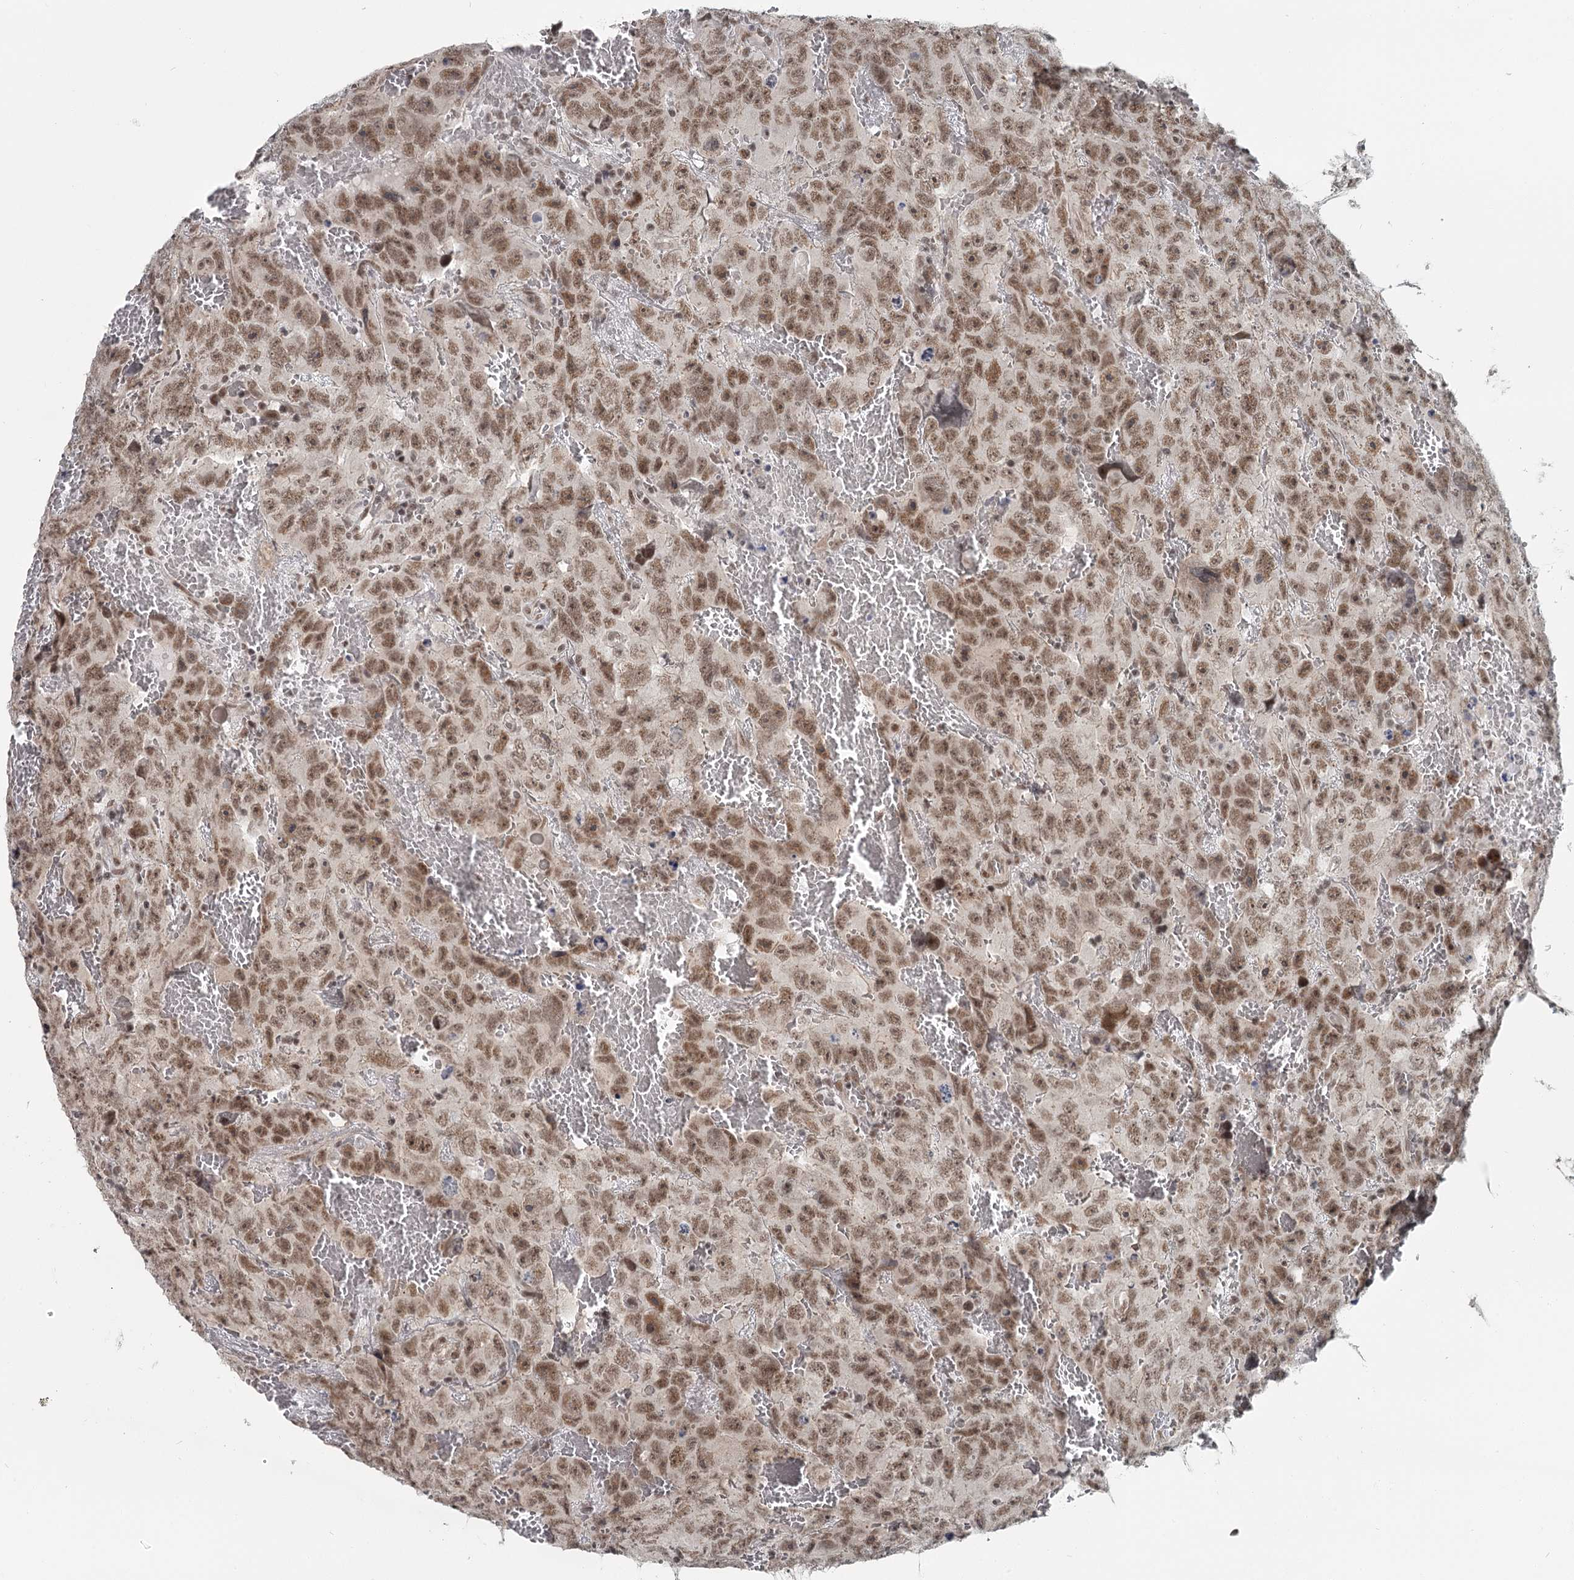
{"staining": {"intensity": "moderate", "quantity": ">75%", "location": "nuclear"}, "tissue": "testis cancer", "cell_type": "Tumor cells", "image_type": "cancer", "snomed": [{"axis": "morphology", "description": "Carcinoma, Embryonal, NOS"}, {"axis": "topography", "description": "Testis"}], "caption": "Immunohistochemical staining of human testis cancer (embryonal carcinoma) exhibits moderate nuclear protein expression in about >75% of tumor cells. (DAB (3,3'-diaminobenzidine) = brown stain, brightfield microscopy at high magnification).", "gene": "FAM13C", "patient": {"sex": "male", "age": 45}}